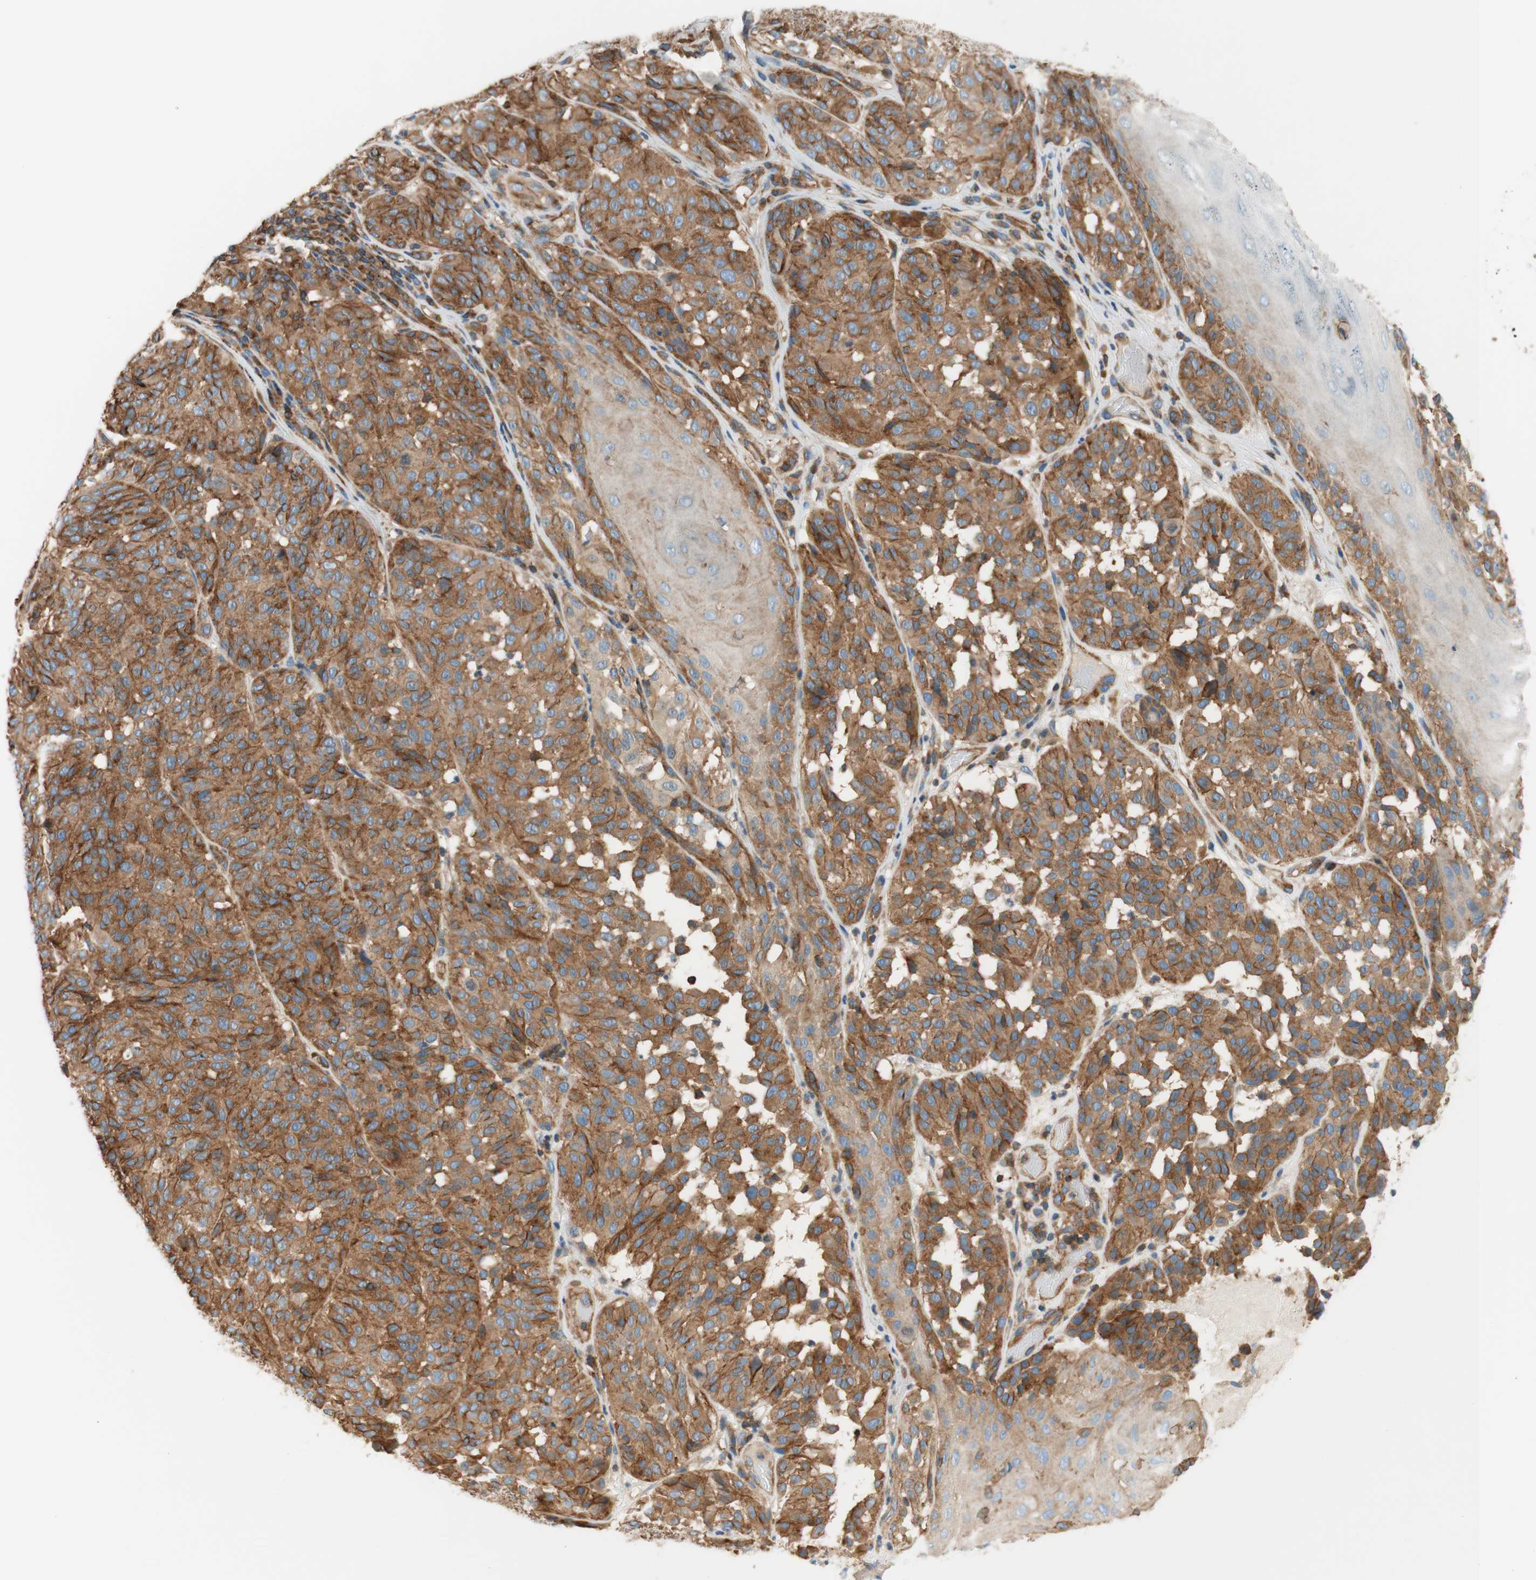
{"staining": {"intensity": "strong", "quantity": ">75%", "location": "cytoplasmic/membranous"}, "tissue": "melanoma", "cell_type": "Tumor cells", "image_type": "cancer", "snomed": [{"axis": "morphology", "description": "Malignant melanoma, NOS"}, {"axis": "topography", "description": "Skin"}], "caption": "Malignant melanoma stained for a protein (brown) exhibits strong cytoplasmic/membranous positive expression in approximately >75% of tumor cells.", "gene": "VPS26A", "patient": {"sex": "female", "age": 46}}